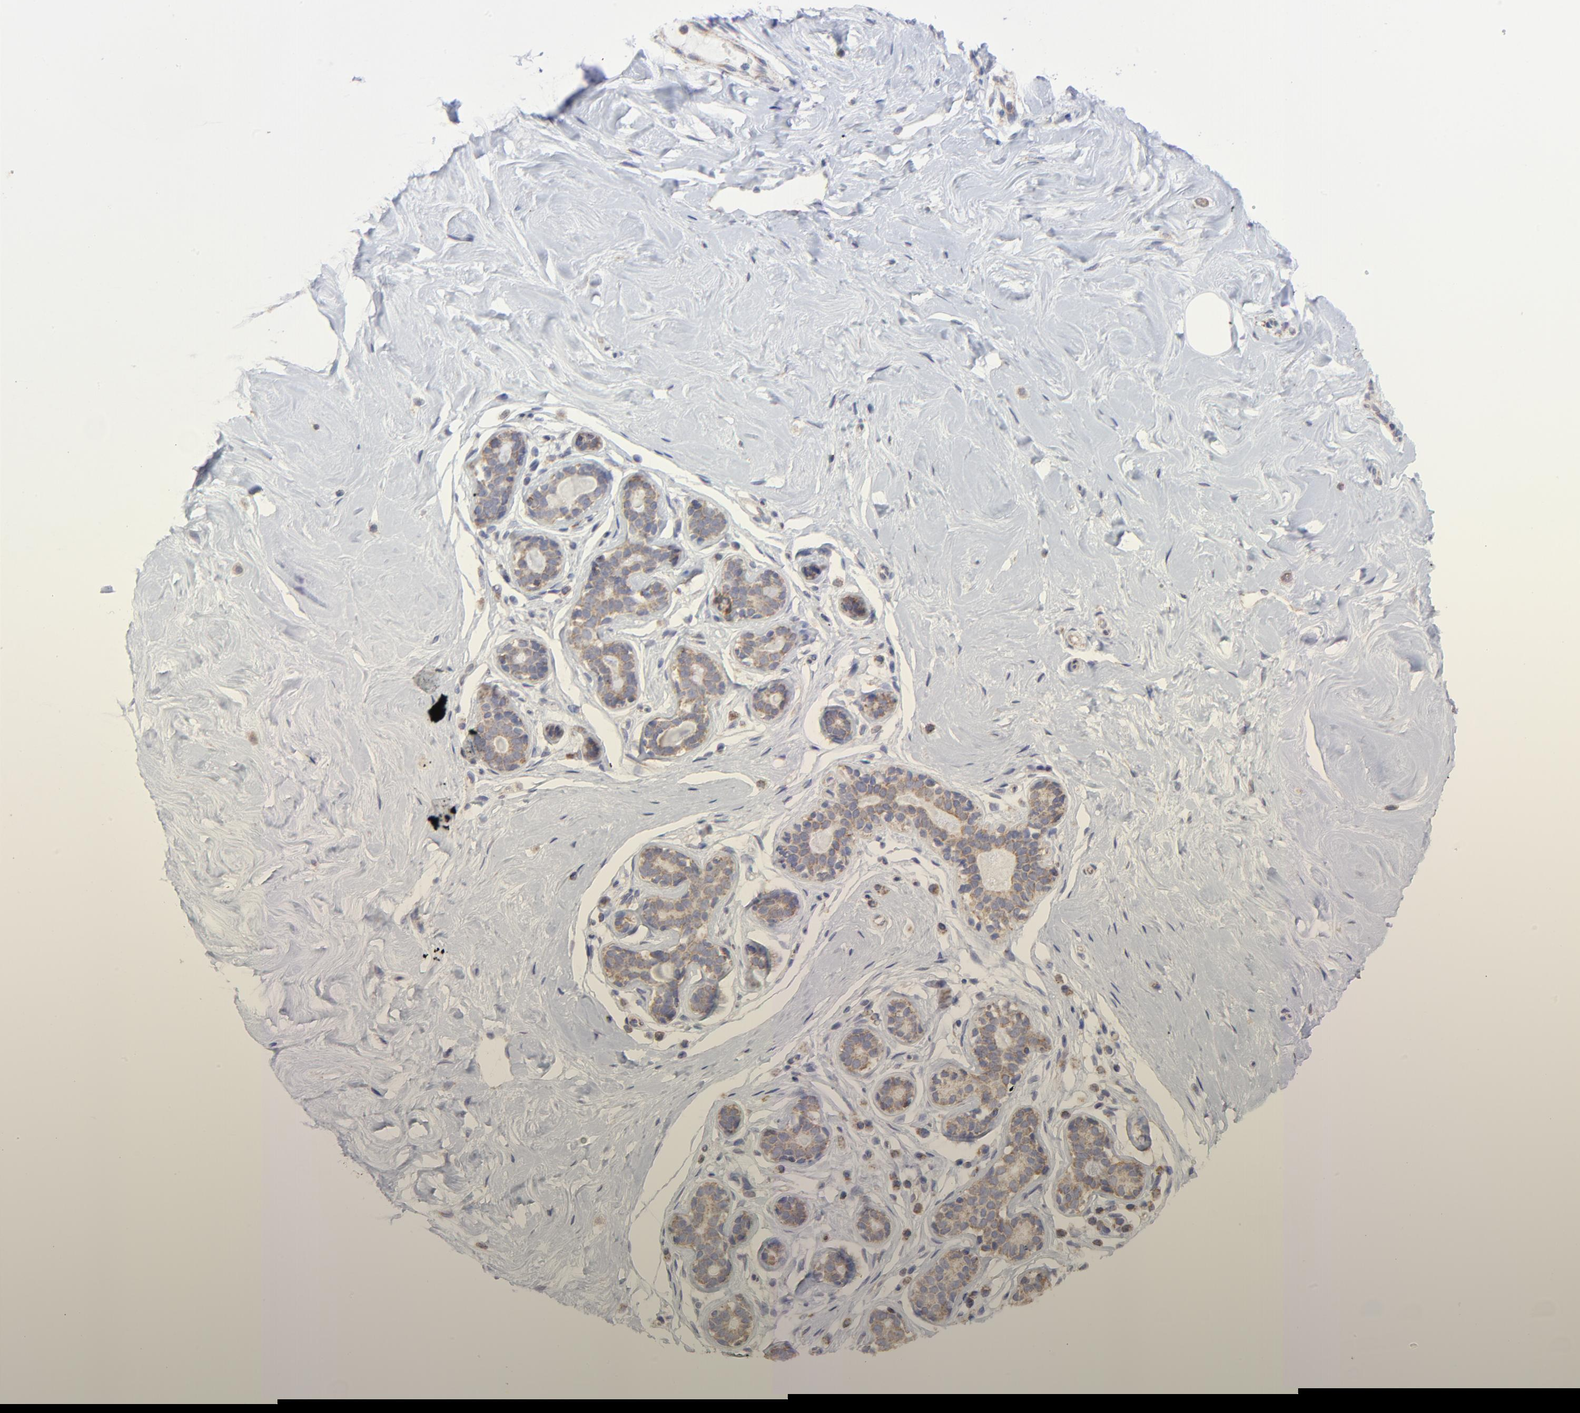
{"staining": {"intensity": "negative", "quantity": "none", "location": "none"}, "tissue": "breast", "cell_type": "Adipocytes", "image_type": "normal", "snomed": [{"axis": "morphology", "description": "Normal tissue, NOS"}, {"axis": "topography", "description": "Breast"}], "caption": "Immunohistochemistry (IHC) photomicrograph of benign breast stained for a protein (brown), which reveals no positivity in adipocytes.", "gene": "SSBP1", "patient": {"sex": "female", "age": 23}}